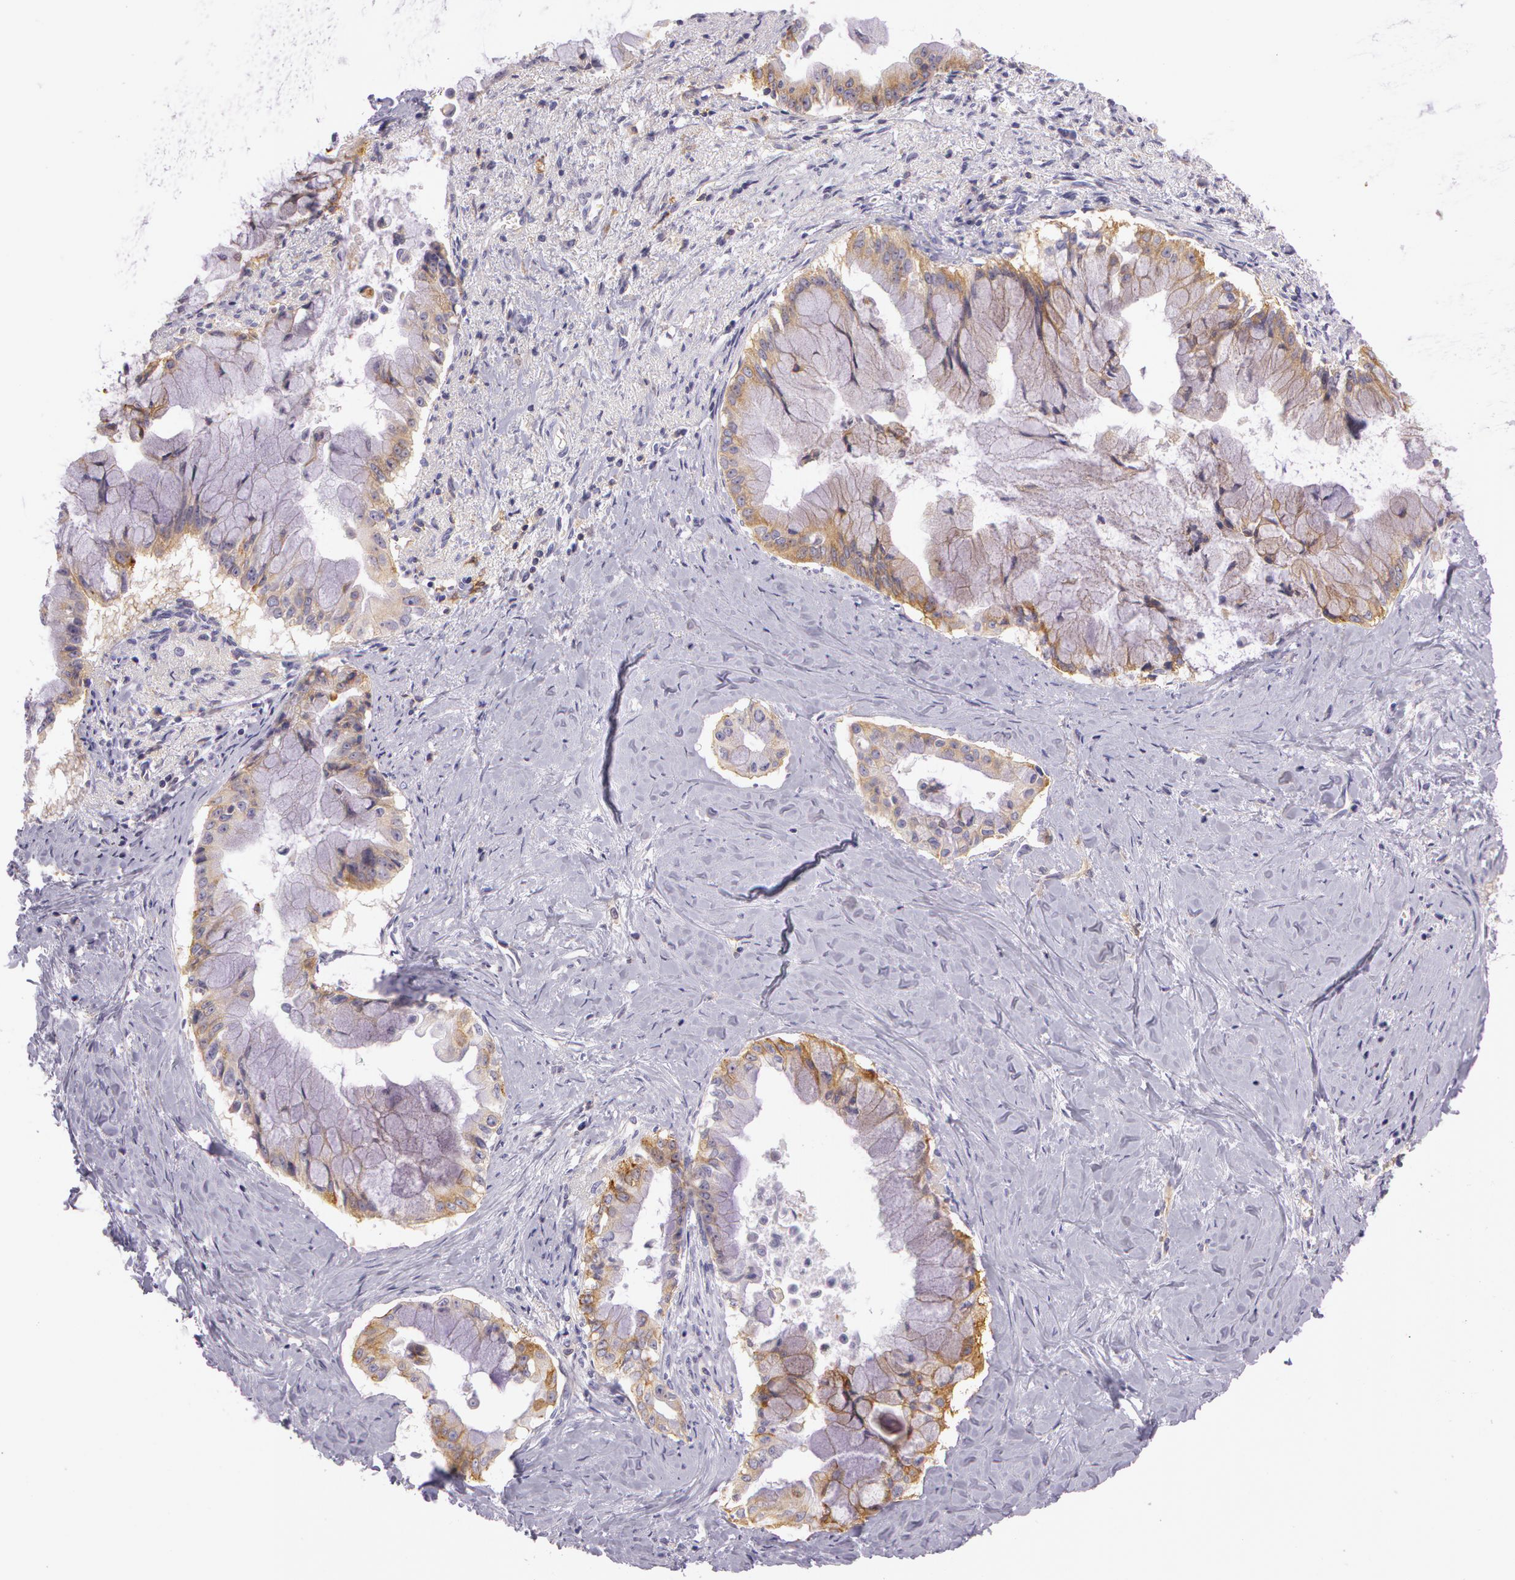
{"staining": {"intensity": "moderate", "quantity": ">75%", "location": "cytoplasmic/membranous"}, "tissue": "pancreatic cancer", "cell_type": "Tumor cells", "image_type": "cancer", "snomed": [{"axis": "morphology", "description": "Adenocarcinoma, NOS"}, {"axis": "topography", "description": "Pancreas"}], "caption": "Protein staining of pancreatic cancer tissue shows moderate cytoplasmic/membranous expression in approximately >75% of tumor cells.", "gene": "LY75", "patient": {"sex": "male", "age": 59}}